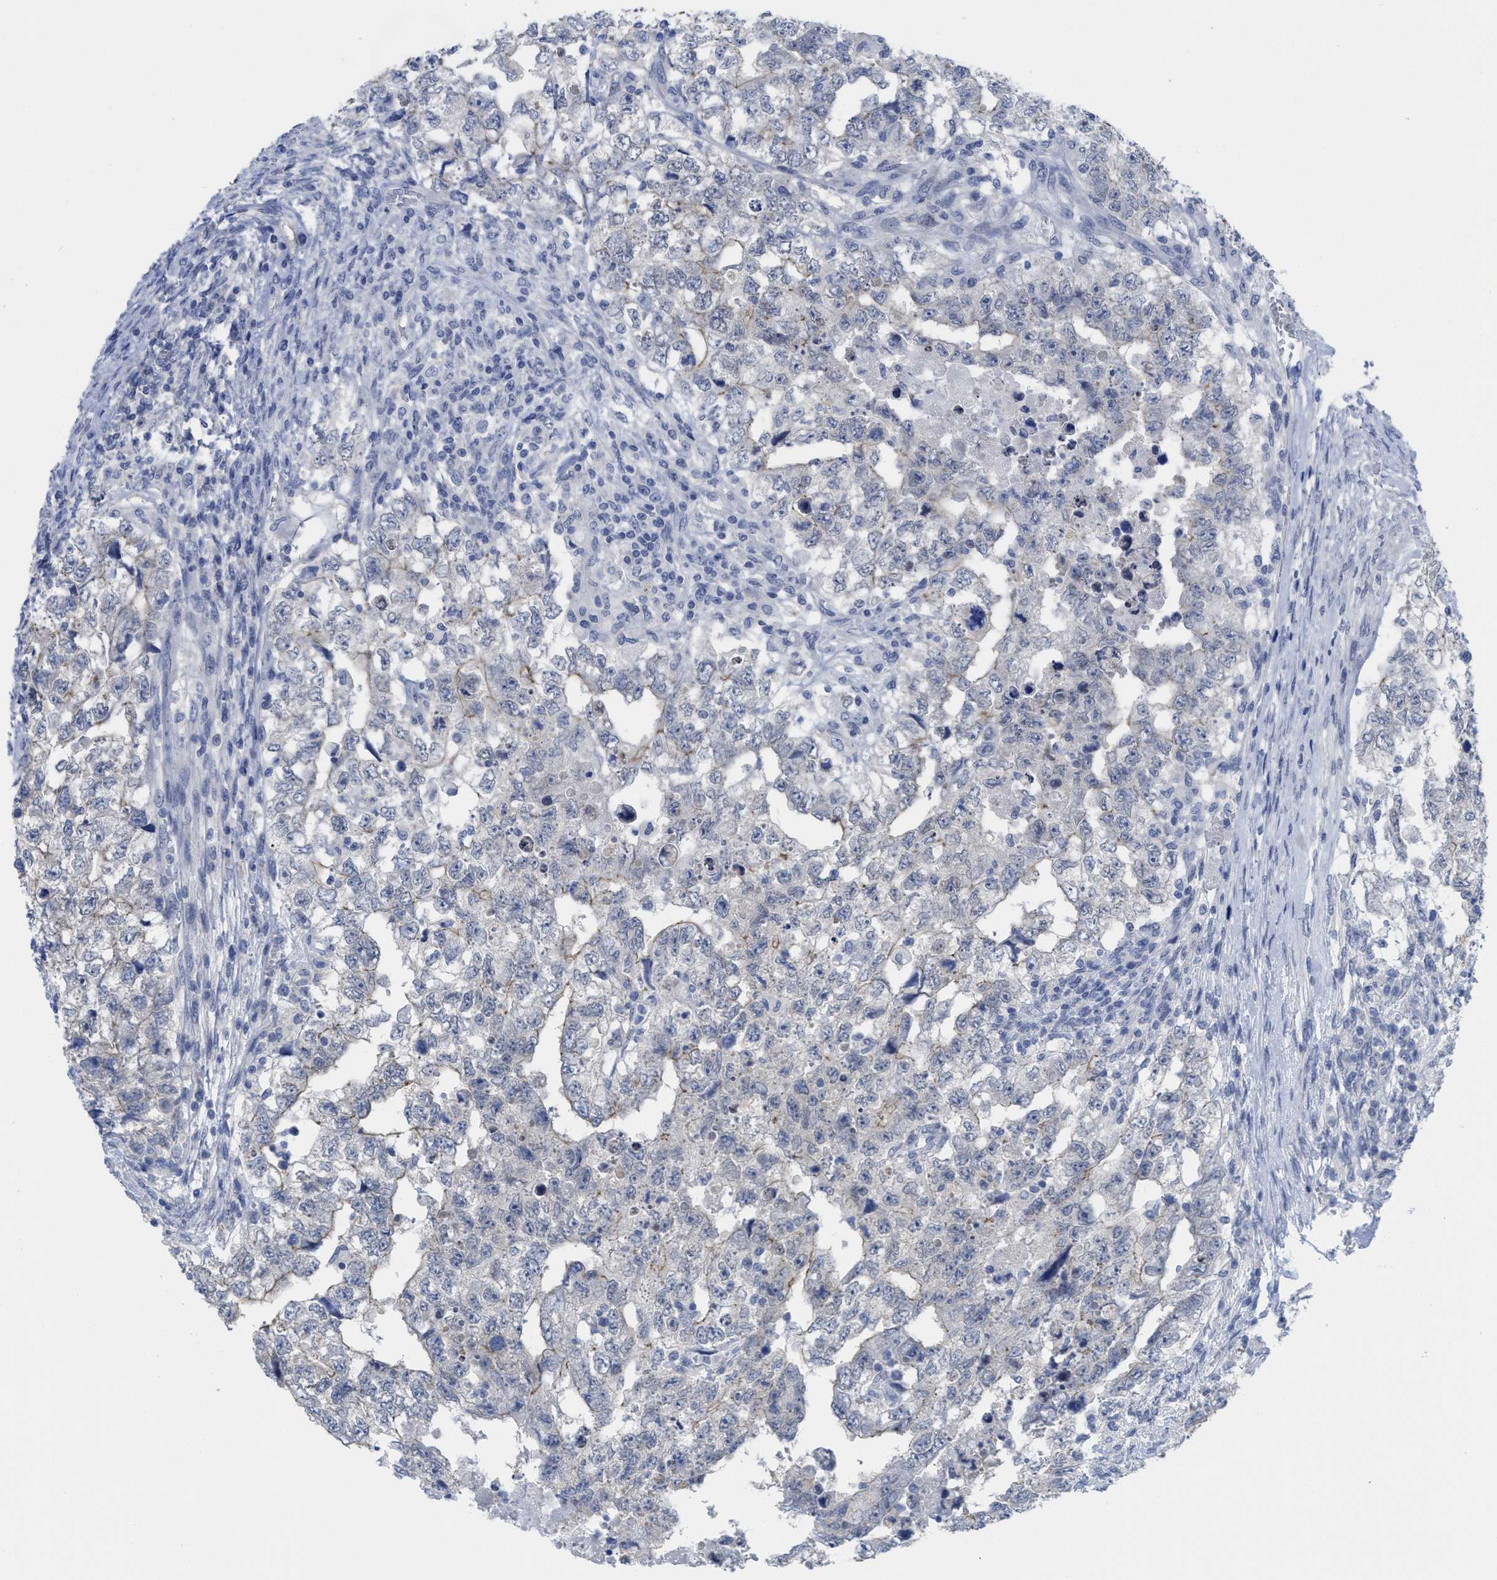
{"staining": {"intensity": "weak", "quantity": "25%-75%", "location": "cytoplasmic/membranous"}, "tissue": "testis cancer", "cell_type": "Tumor cells", "image_type": "cancer", "snomed": [{"axis": "morphology", "description": "Carcinoma, Embryonal, NOS"}, {"axis": "topography", "description": "Testis"}], "caption": "Brown immunohistochemical staining in embryonal carcinoma (testis) exhibits weak cytoplasmic/membranous expression in approximately 25%-75% of tumor cells. (DAB IHC, brown staining for protein, blue staining for nuclei).", "gene": "ACKR1", "patient": {"sex": "male", "age": 36}}